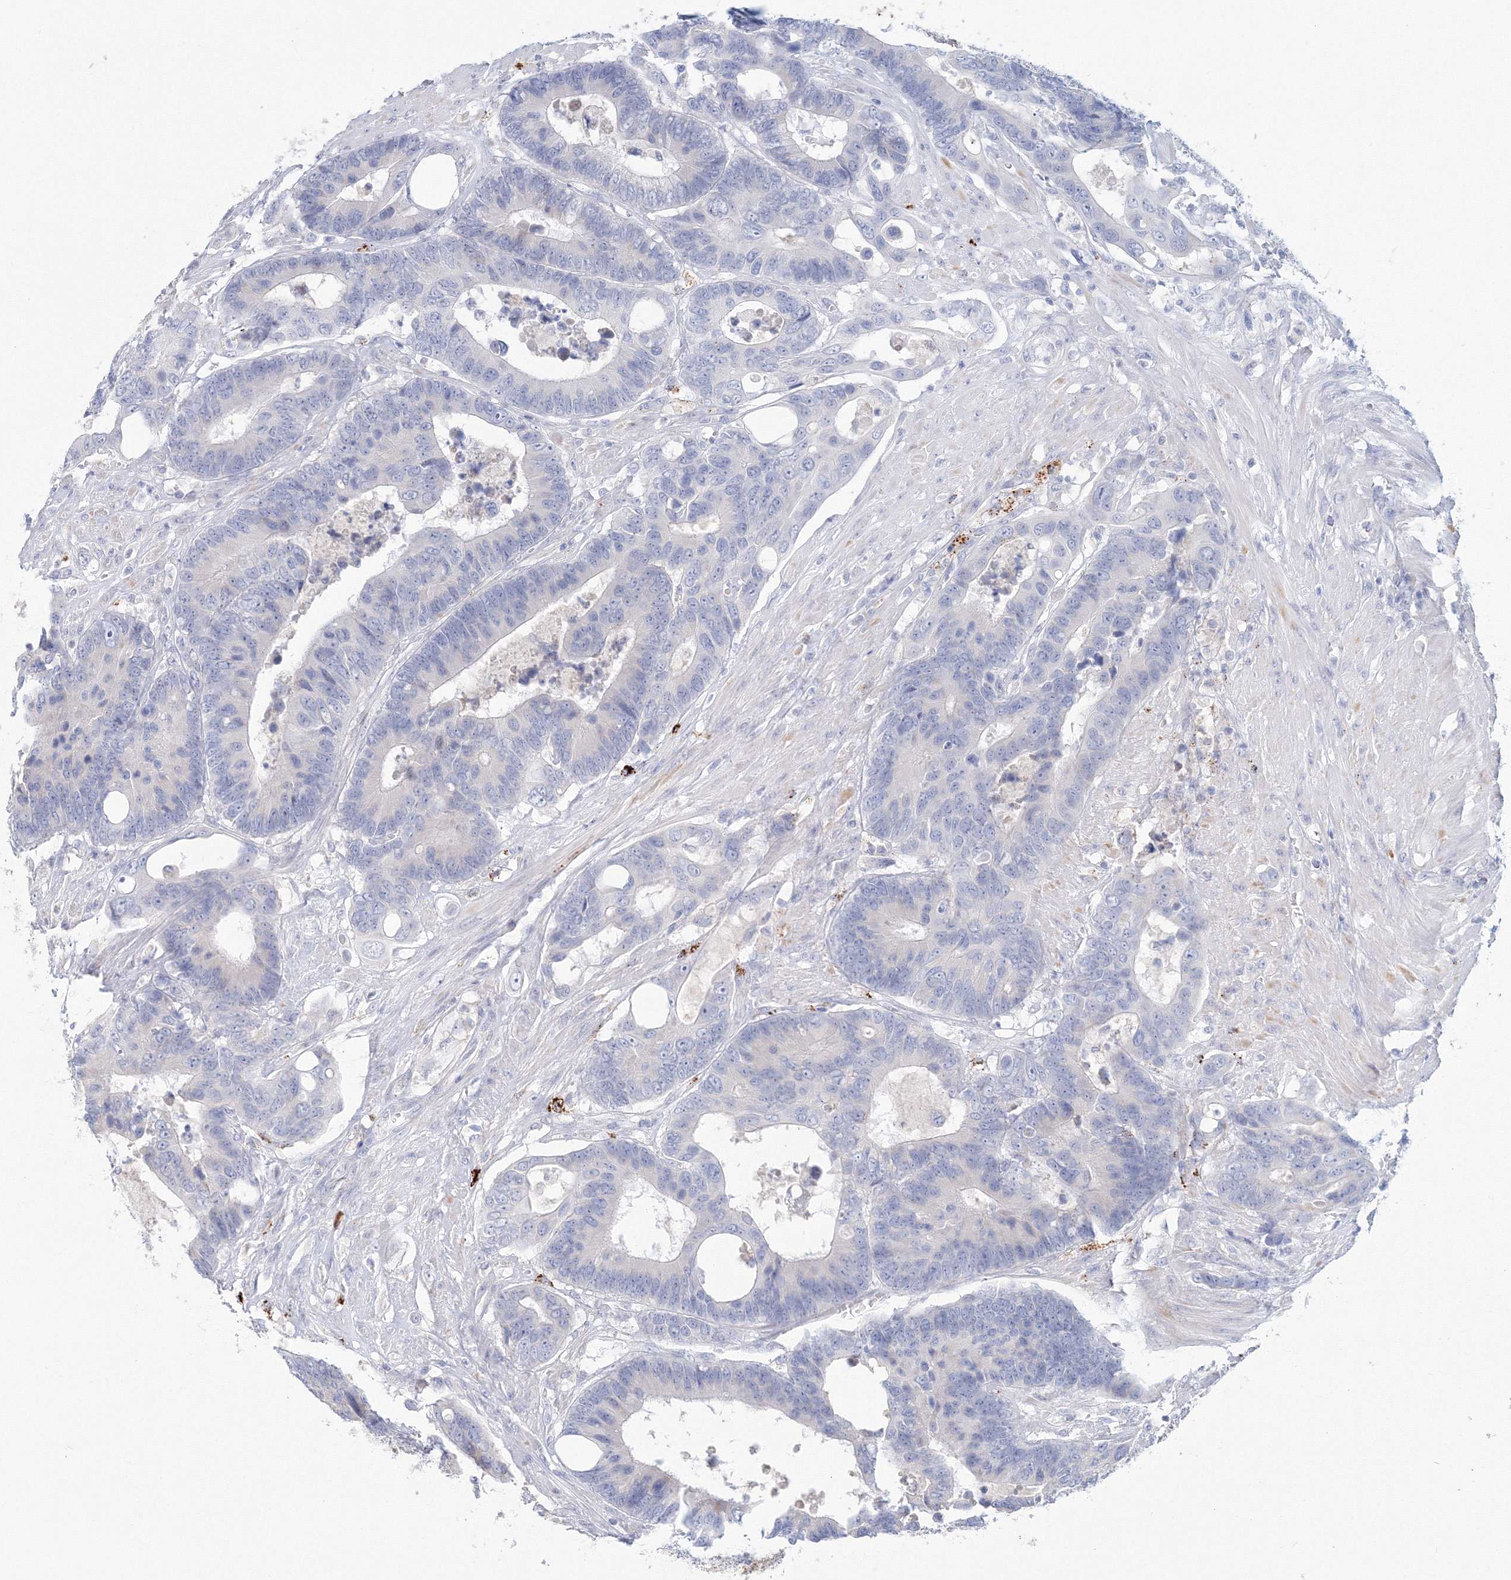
{"staining": {"intensity": "negative", "quantity": "none", "location": "none"}, "tissue": "colorectal cancer", "cell_type": "Tumor cells", "image_type": "cancer", "snomed": [{"axis": "morphology", "description": "Adenocarcinoma, NOS"}, {"axis": "topography", "description": "Rectum"}], "caption": "Colorectal adenocarcinoma was stained to show a protein in brown. There is no significant expression in tumor cells.", "gene": "VSIG1", "patient": {"sex": "male", "age": 55}}